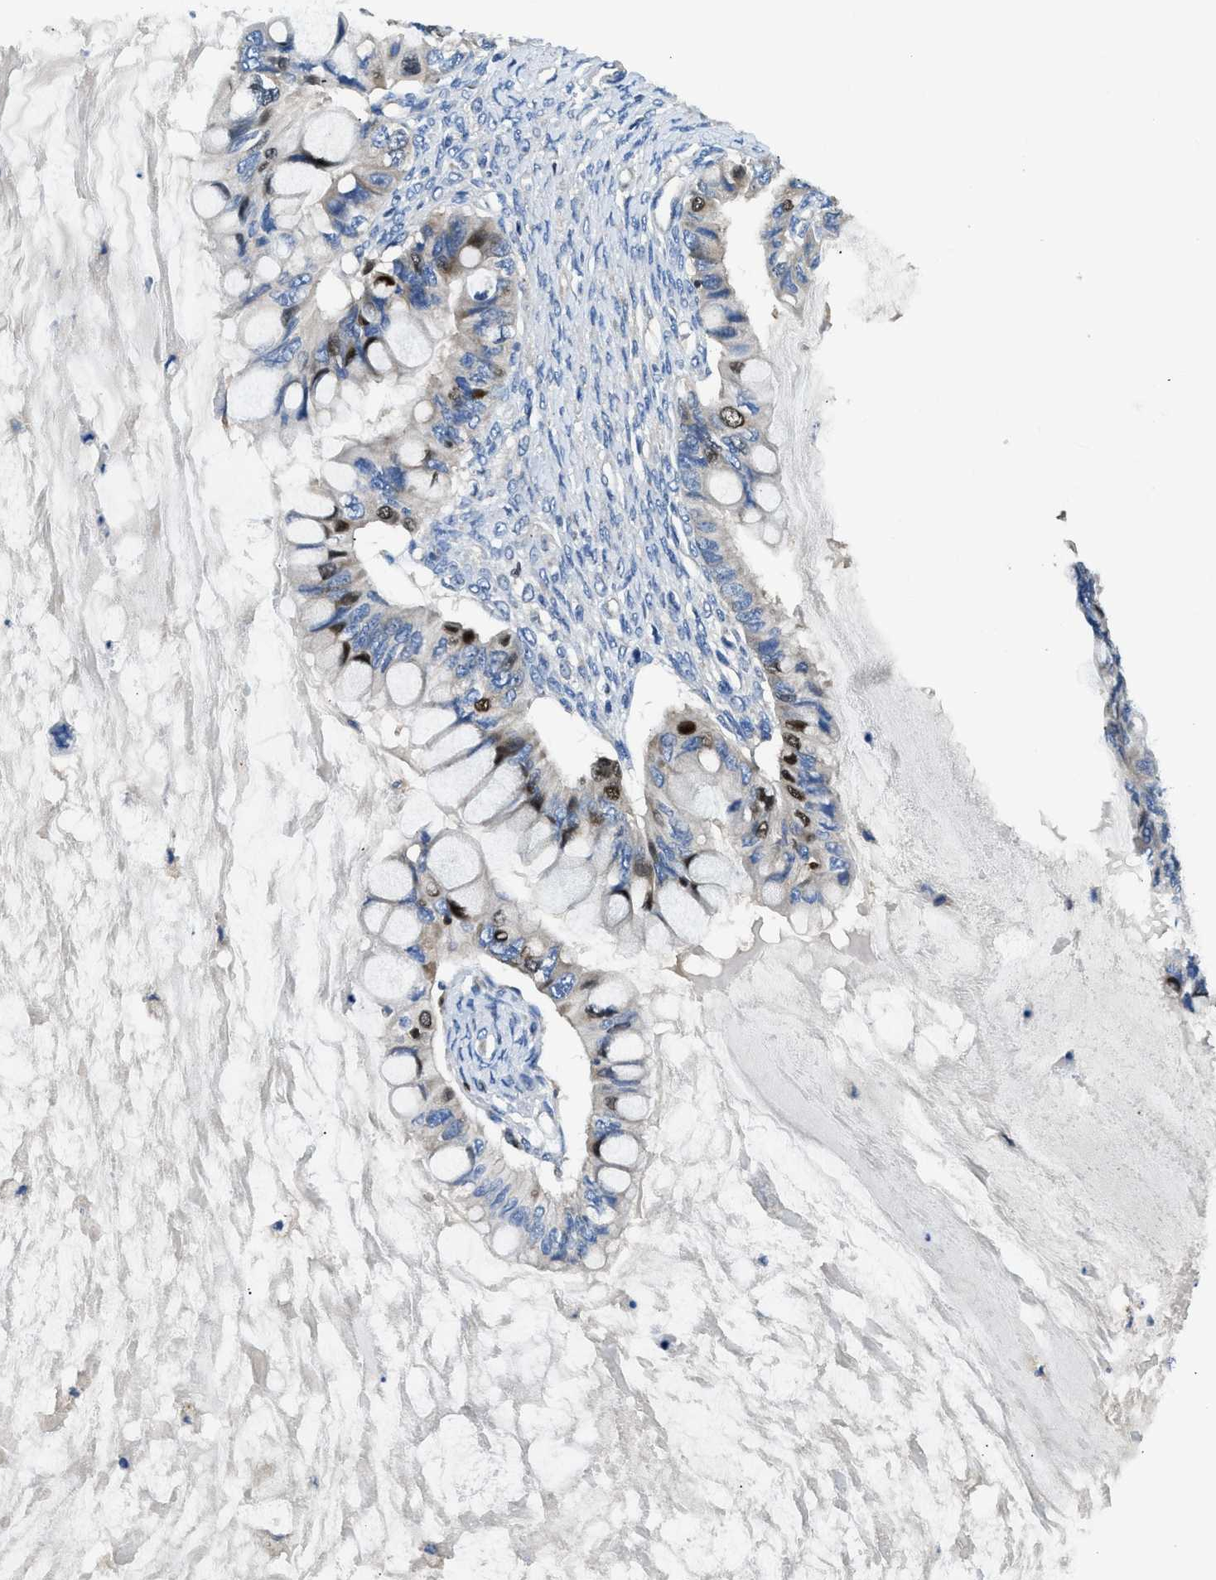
{"staining": {"intensity": "strong", "quantity": "25%-75%", "location": "nuclear"}, "tissue": "ovarian cancer", "cell_type": "Tumor cells", "image_type": "cancer", "snomed": [{"axis": "morphology", "description": "Cystadenocarcinoma, mucinous, NOS"}, {"axis": "topography", "description": "Ovary"}], "caption": "Protein staining exhibits strong nuclear expression in about 25%-75% of tumor cells in ovarian mucinous cystadenocarcinoma. (DAB = brown stain, brightfield microscopy at high magnification).", "gene": "TOX", "patient": {"sex": "female", "age": 80}}